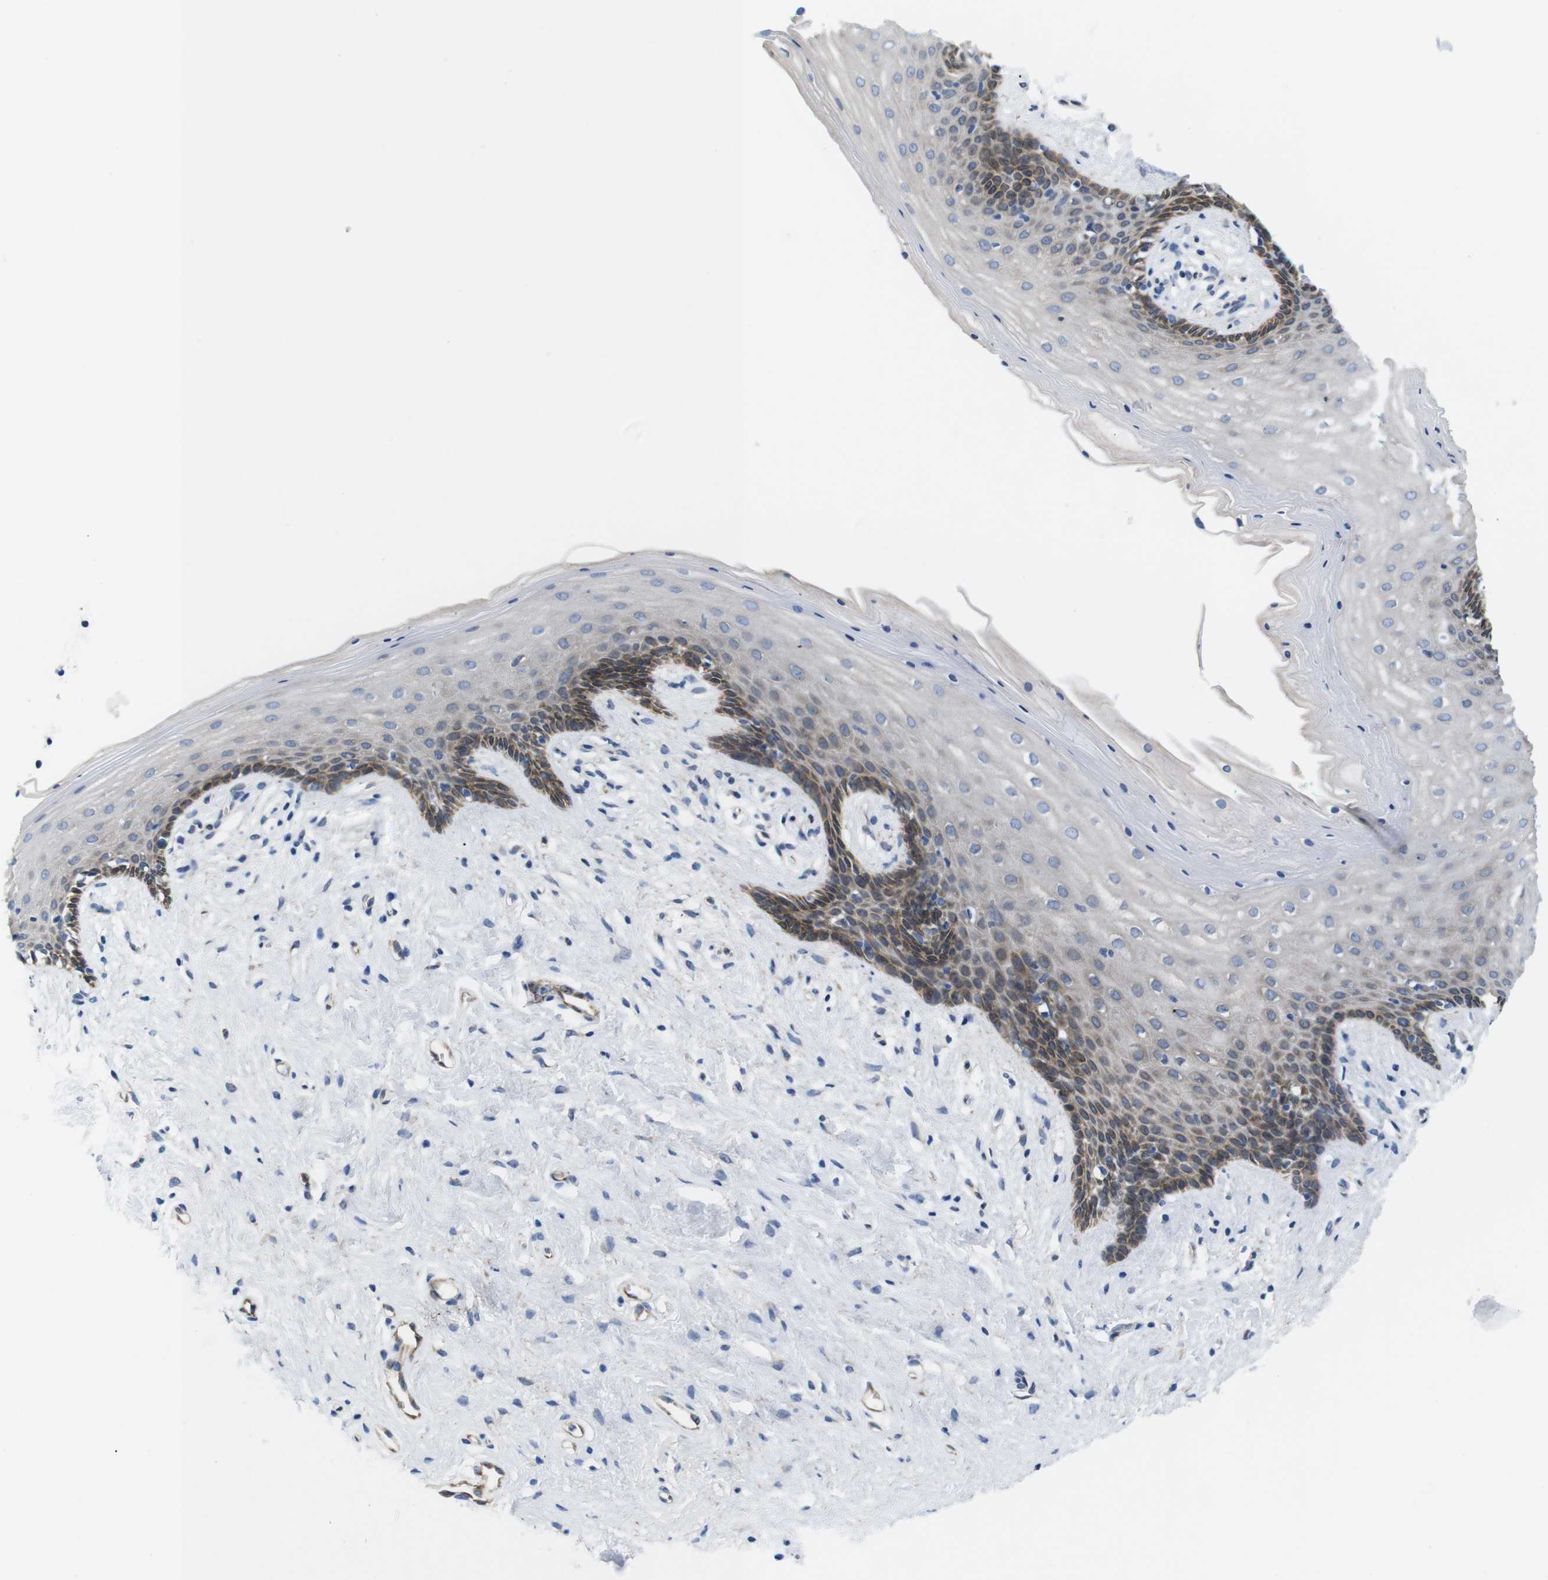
{"staining": {"intensity": "moderate", "quantity": "<25%", "location": "cytoplasmic/membranous"}, "tissue": "vagina", "cell_type": "Squamous epithelial cells", "image_type": "normal", "snomed": [{"axis": "morphology", "description": "Normal tissue, NOS"}, {"axis": "topography", "description": "Vagina"}], "caption": "Immunohistochemical staining of benign human vagina demonstrates moderate cytoplasmic/membranous protein expression in approximately <25% of squamous epithelial cells. Nuclei are stained in blue.", "gene": "HACD3", "patient": {"sex": "female", "age": 44}}